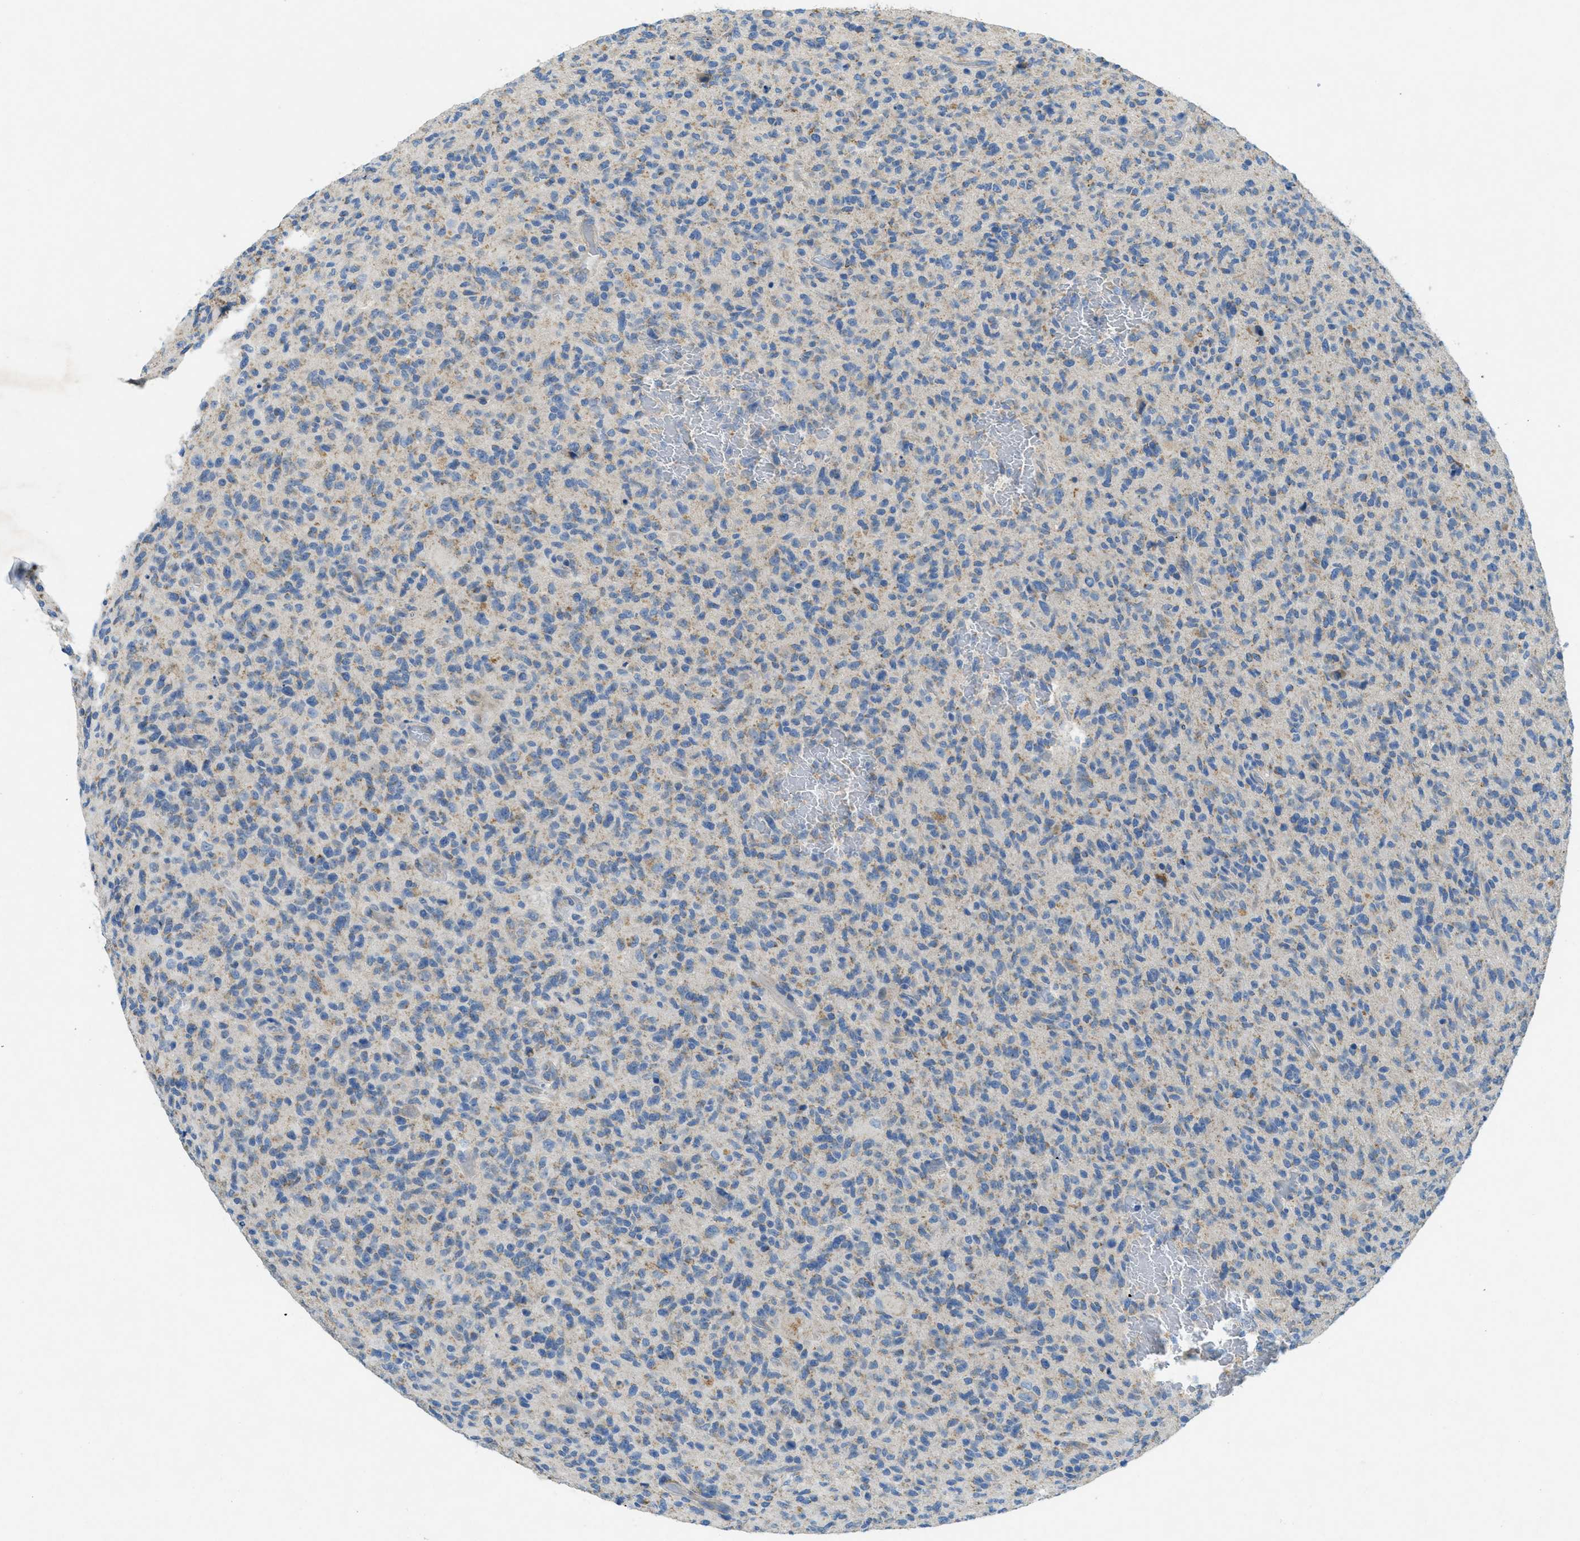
{"staining": {"intensity": "weak", "quantity": "<25%", "location": "cytoplasmic/membranous"}, "tissue": "glioma", "cell_type": "Tumor cells", "image_type": "cancer", "snomed": [{"axis": "morphology", "description": "Glioma, malignant, High grade"}, {"axis": "topography", "description": "Brain"}], "caption": "A micrograph of human malignant glioma (high-grade) is negative for staining in tumor cells. (DAB immunohistochemistry (IHC) with hematoxylin counter stain).", "gene": "CYGB", "patient": {"sex": "male", "age": 71}}